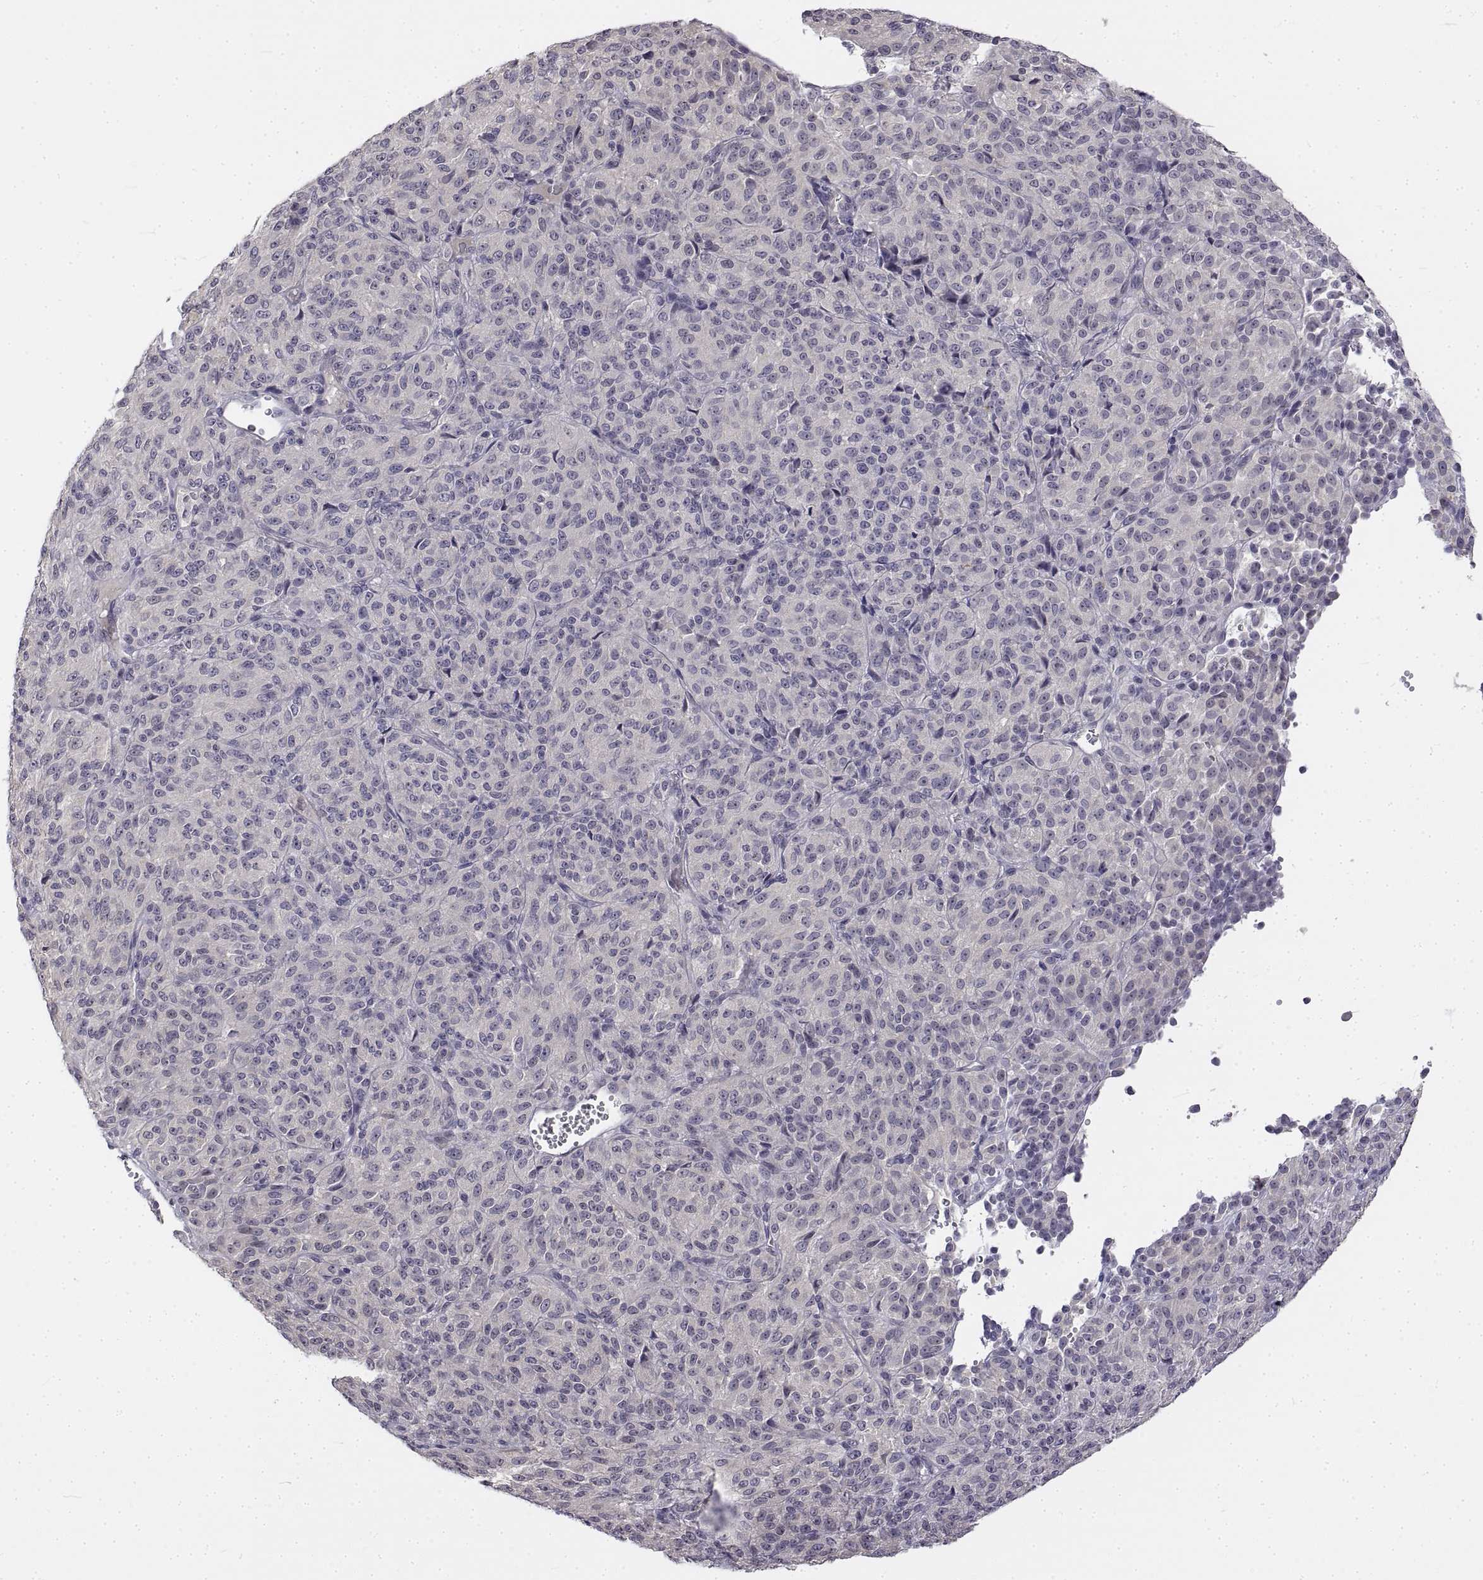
{"staining": {"intensity": "negative", "quantity": "none", "location": "none"}, "tissue": "melanoma", "cell_type": "Tumor cells", "image_type": "cancer", "snomed": [{"axis": "morphology", "description": "Malignant melanoma, Metastatic site"}, {"axis": "topography", "description": "Brain"}], "caption": "Immunohistochemical staining of melanoma exhibits no significant staining in tumor cells.", "gene": "ANO2", "patient": {"sex": "female", "age": 56}}